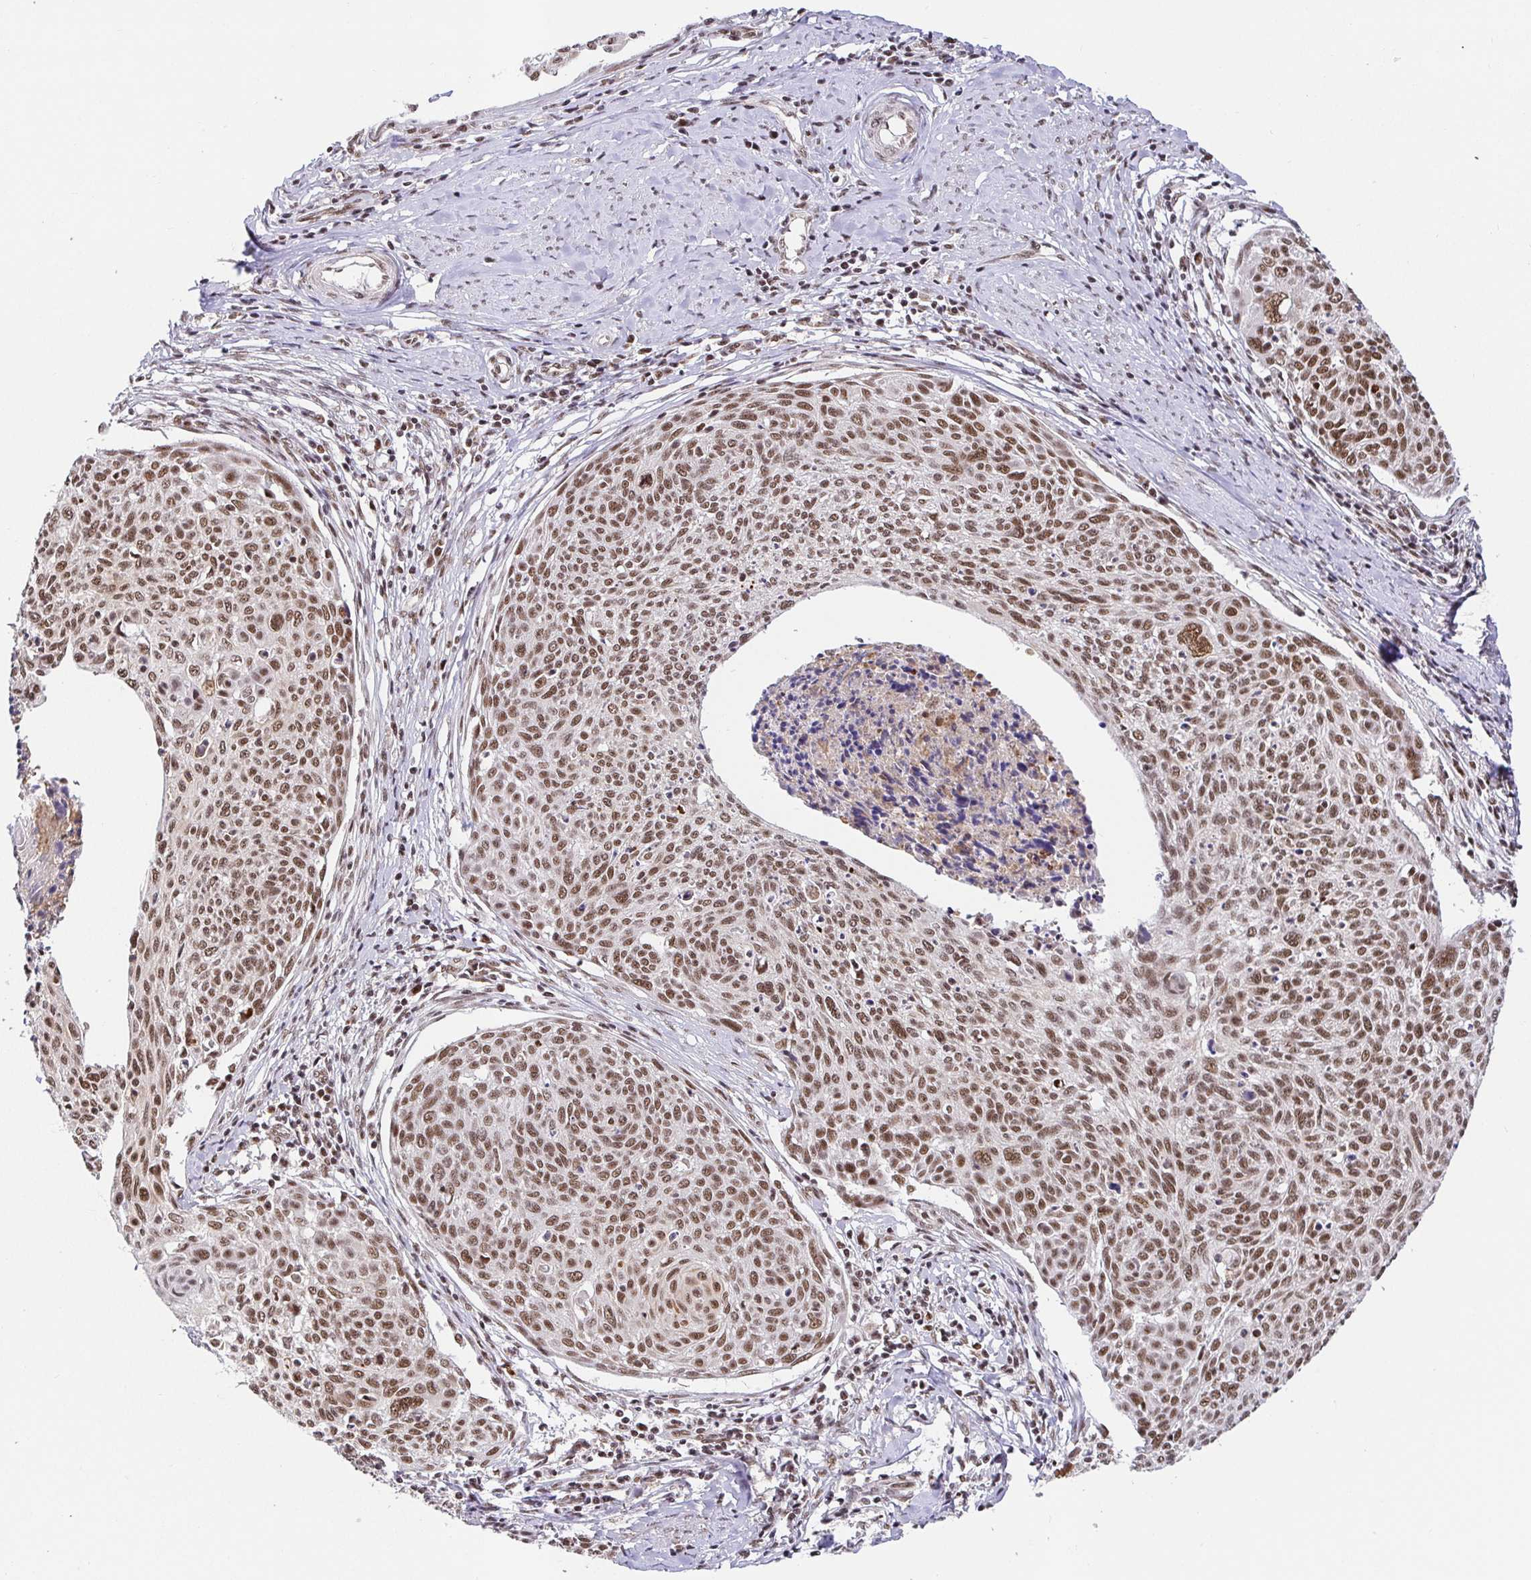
{"staining": {"intensity": "moderate", "quantity": ">75%", "location": "nuclear"}, "tissue": "cervical cancer", "cell_type": "Tumor cells", "image_type": "cancer", "snomed": [{"axis": "morphology", "description": "Squamous cell carcinoma, NOS"}, {"axis": "topography", "description": "Cervix"}], "caption": "Cervical squamous cell carcinoma stained for a protein displays moderate nuclear positivity in tumor cells. The staining is performed using DAB brown chromogen to label protein expression. The nuclei are counter-stained blue using hematoxylin.", "gene": "USF1", "patient": {"sex": "female", "age": 49}}